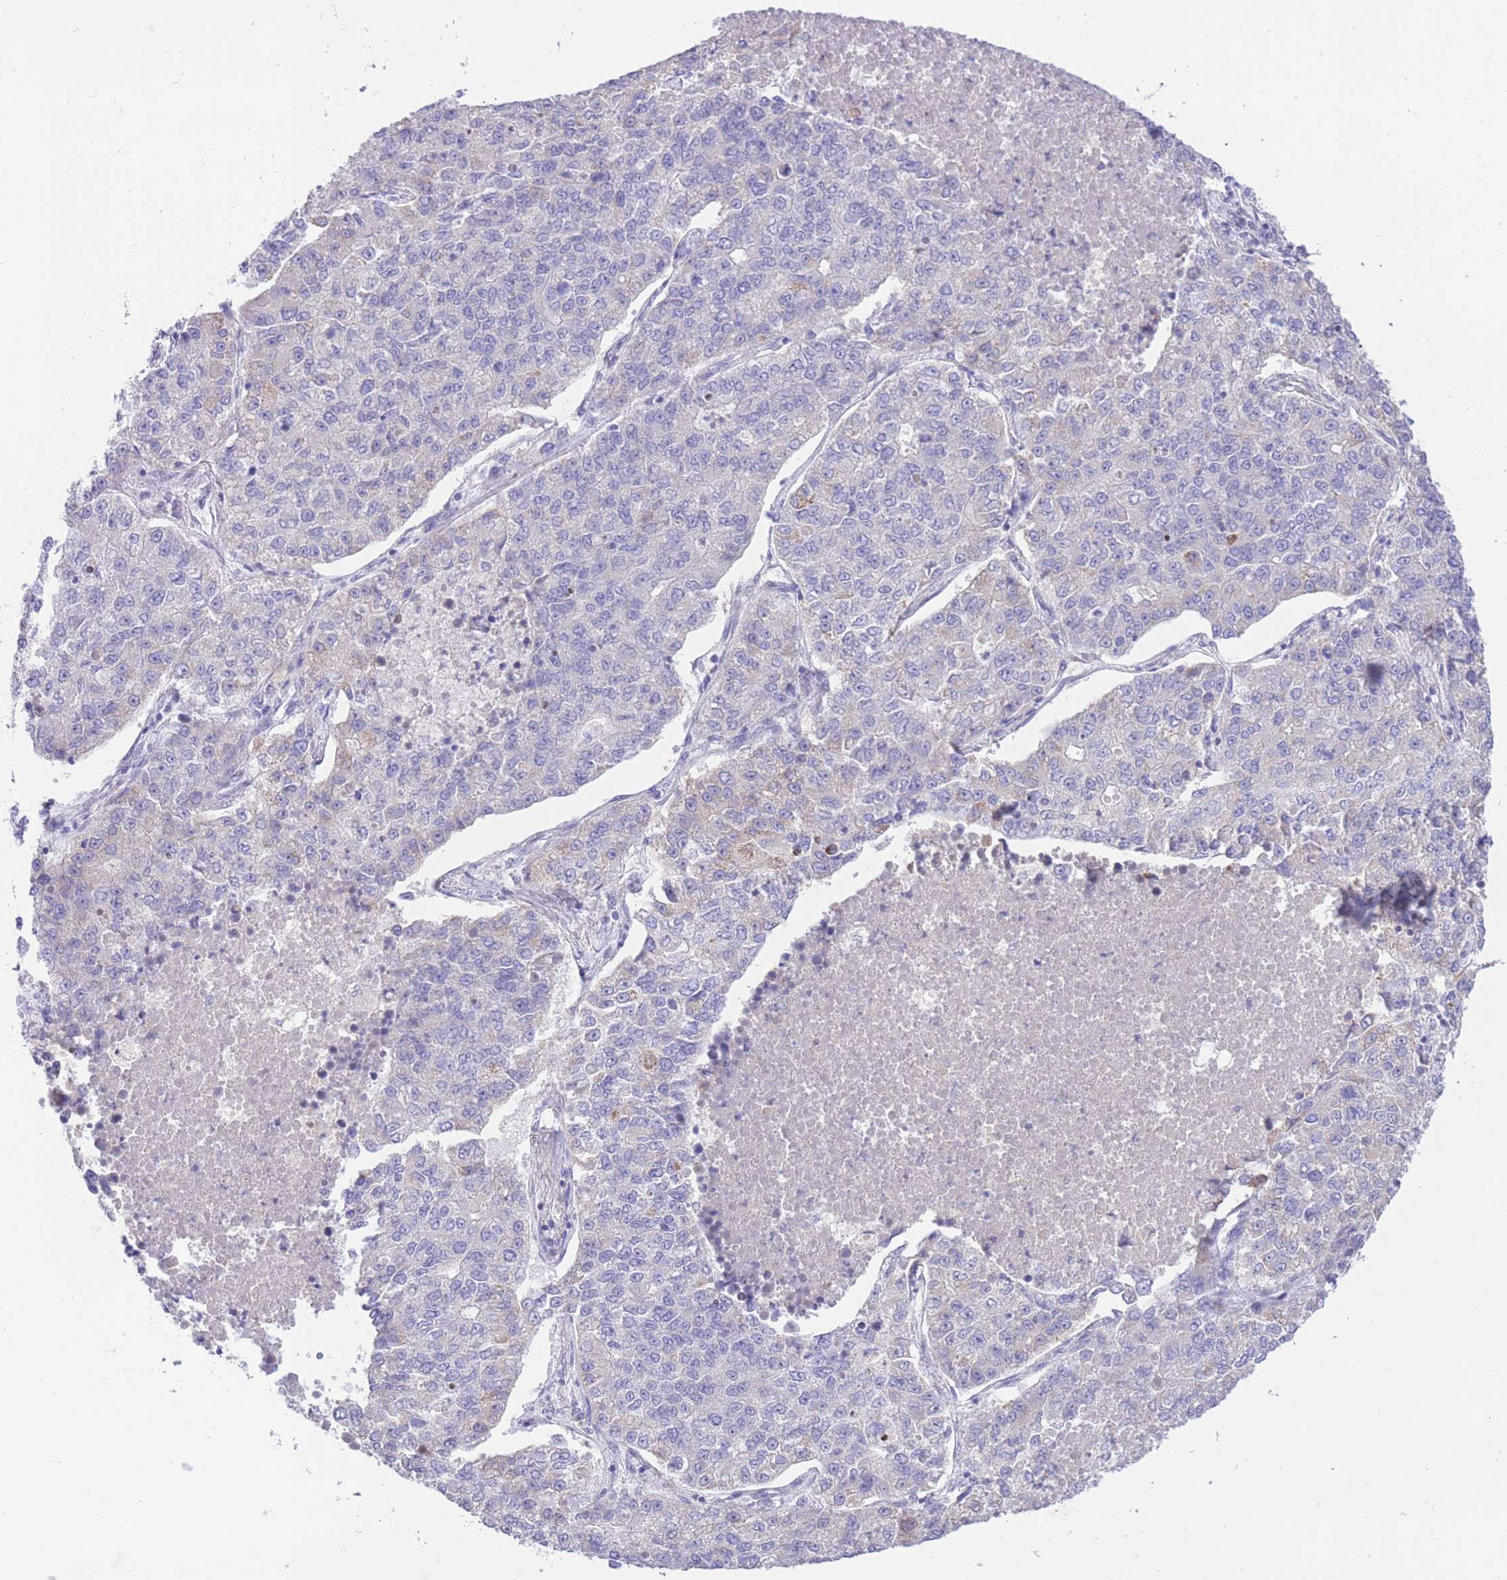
{"staining": {"intensity": "weak", "quantity": "<25%", "location": "cytoplasmic/membranous"}, "tissue": "lung cancer", "cell_type": "Tumor cells", "image_type": "cancer", "snomed": [{"axis": "morphology", "description": "Adenocarcinoma, NOS"}, {"axis": "topography", "description": "Lung"}], "caption": "The immunohistochemistry (IHC) photomicrograph has no significant expression in tumor cells of lung adenocarcinoma tissue. Nuclei are stained in blue.", "gene": "RPL39L", "patient": {"sex": "male", "age": 49}}